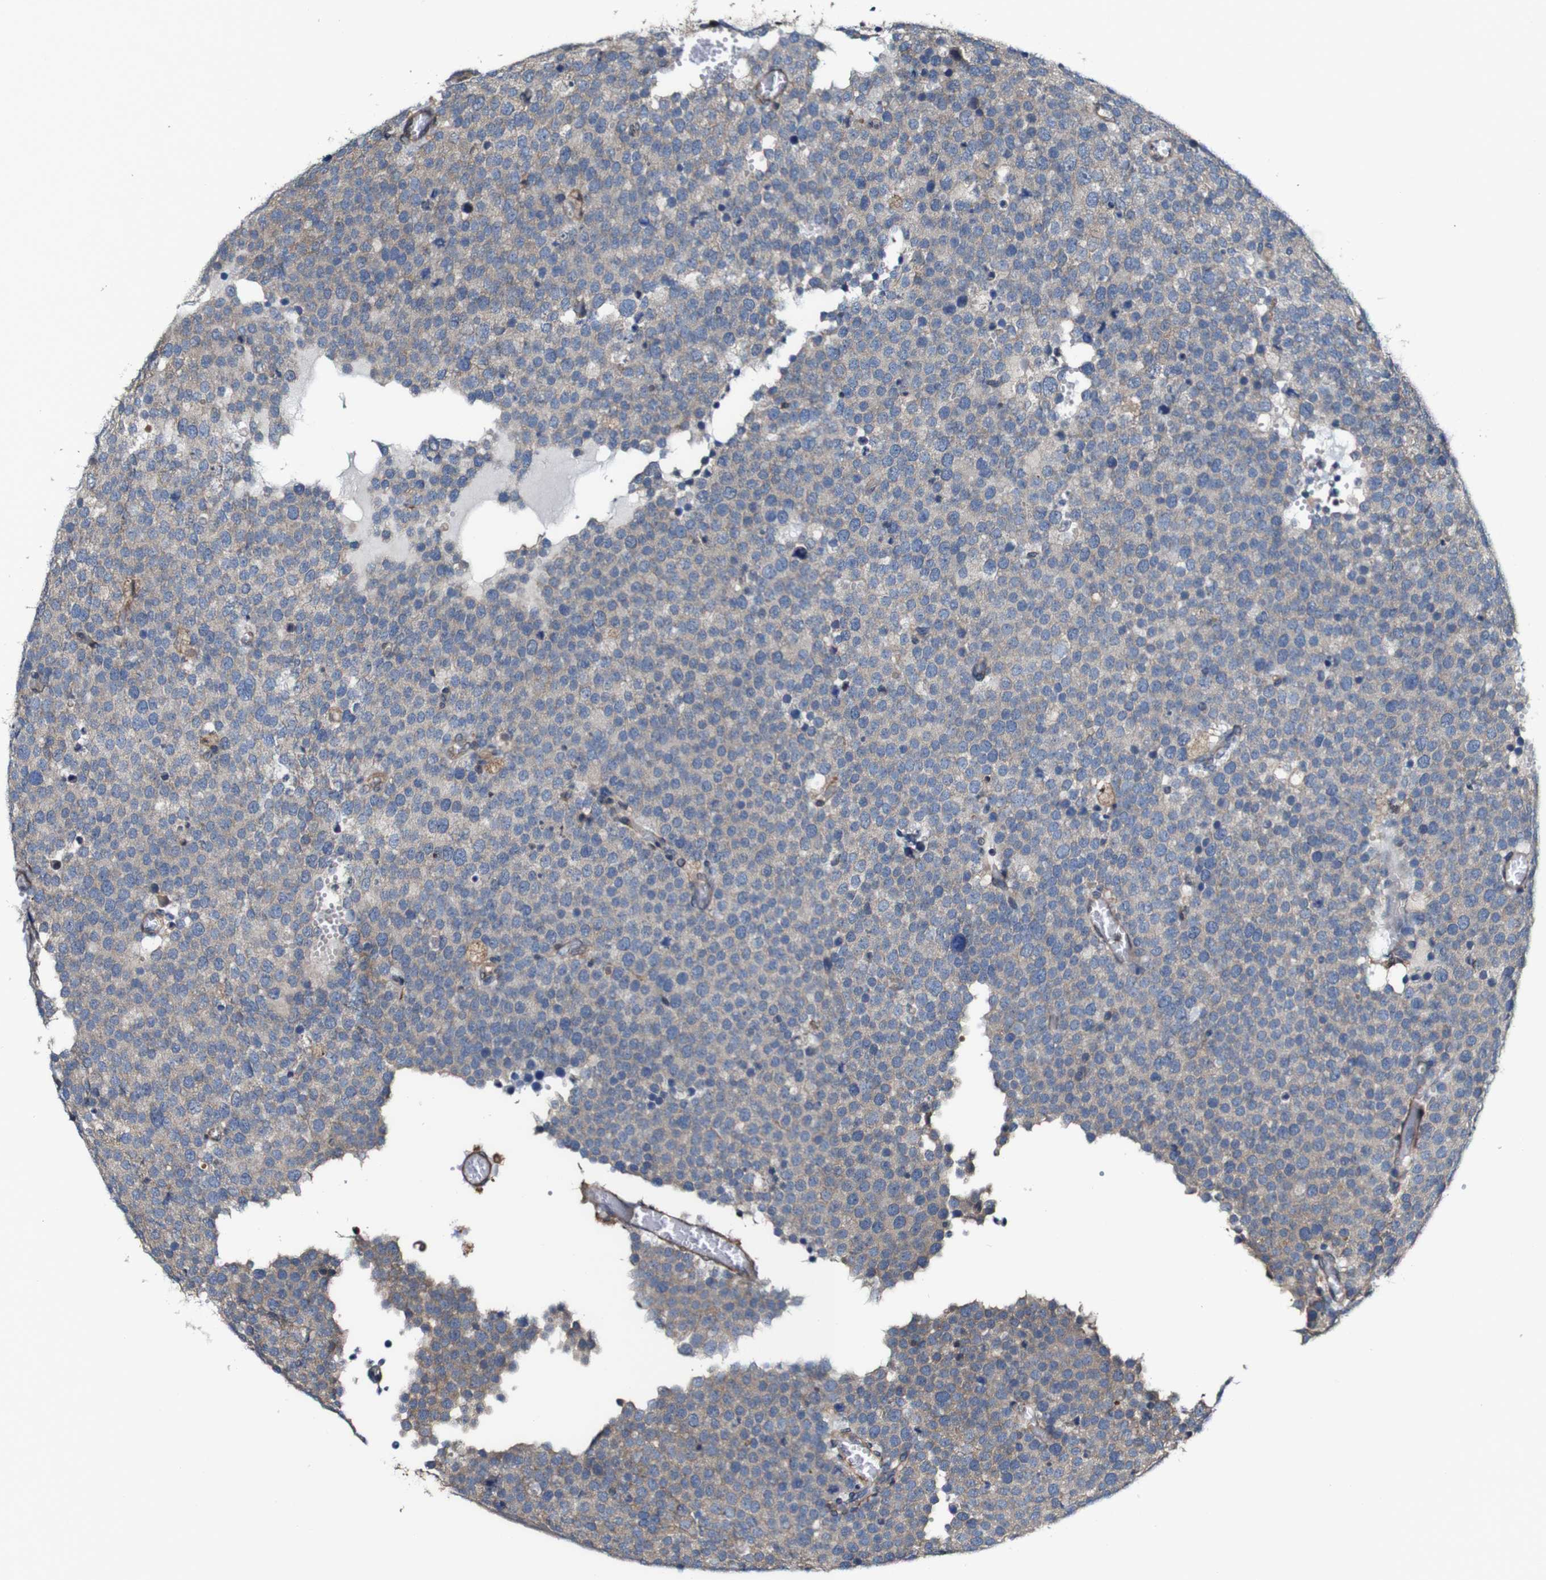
{"staining": {"intensity": "negative", "quantity": "none", "location": "none"}, "tissue": "testis cancer", "cell_type": "Tumor cells", "image_type": "cancer", "snomed": [{"axis": "morphology", "description": "Normal tissue, NOS"}, {"axis": "morphology", "description": "Seminoma, NOS"}, {"axis": "topography", "description": "Testis"}], "caption": "Human testis cancer stained for a protein using immunohistochemistry (IHC) displays no expression in tumor cells.", "gene": "PTPRR", "patient": {"sex": "male", "age": 71}}